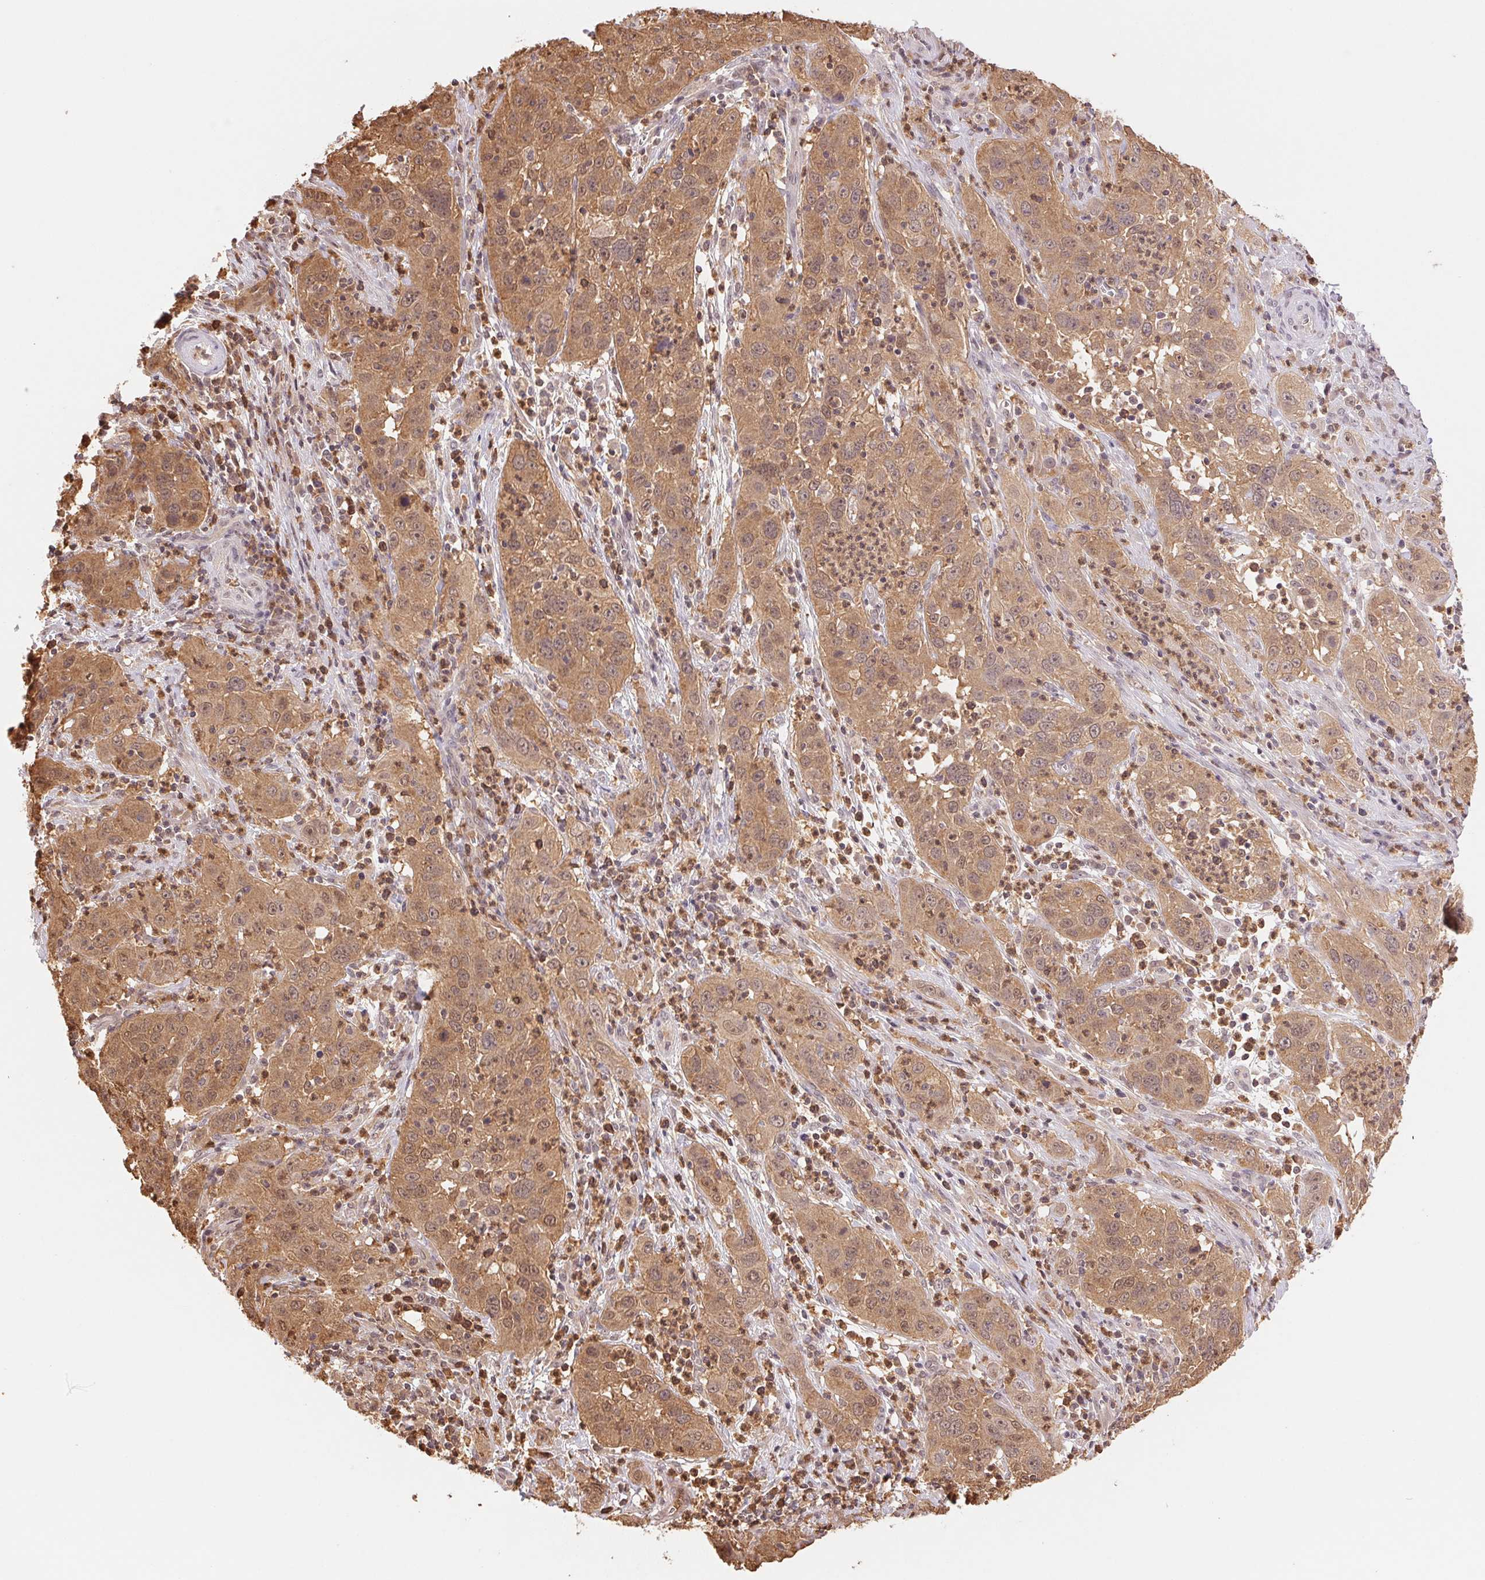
{"staining": {"intensity": "moderate", "quantity": ">75%", "location": "nuclear"}, "tissue": "cervical cancer", "cell_type": "Tumor cells", "image_type": "cancer", "snomed": [{"axis": "morphology", "description": "Squamous cell carcinoma, NOS"}, {"axis": "topography", "description": "Cervix"}], "caption": "Approximately >75% of tumor cells in human cervical cancer (squamous cell carcinoma) display moderate nuclear protein staining as visualized by brown immunohistochemical staining.", "gene": "CDC123", "patient": {"sex": "female", "age": 32}}